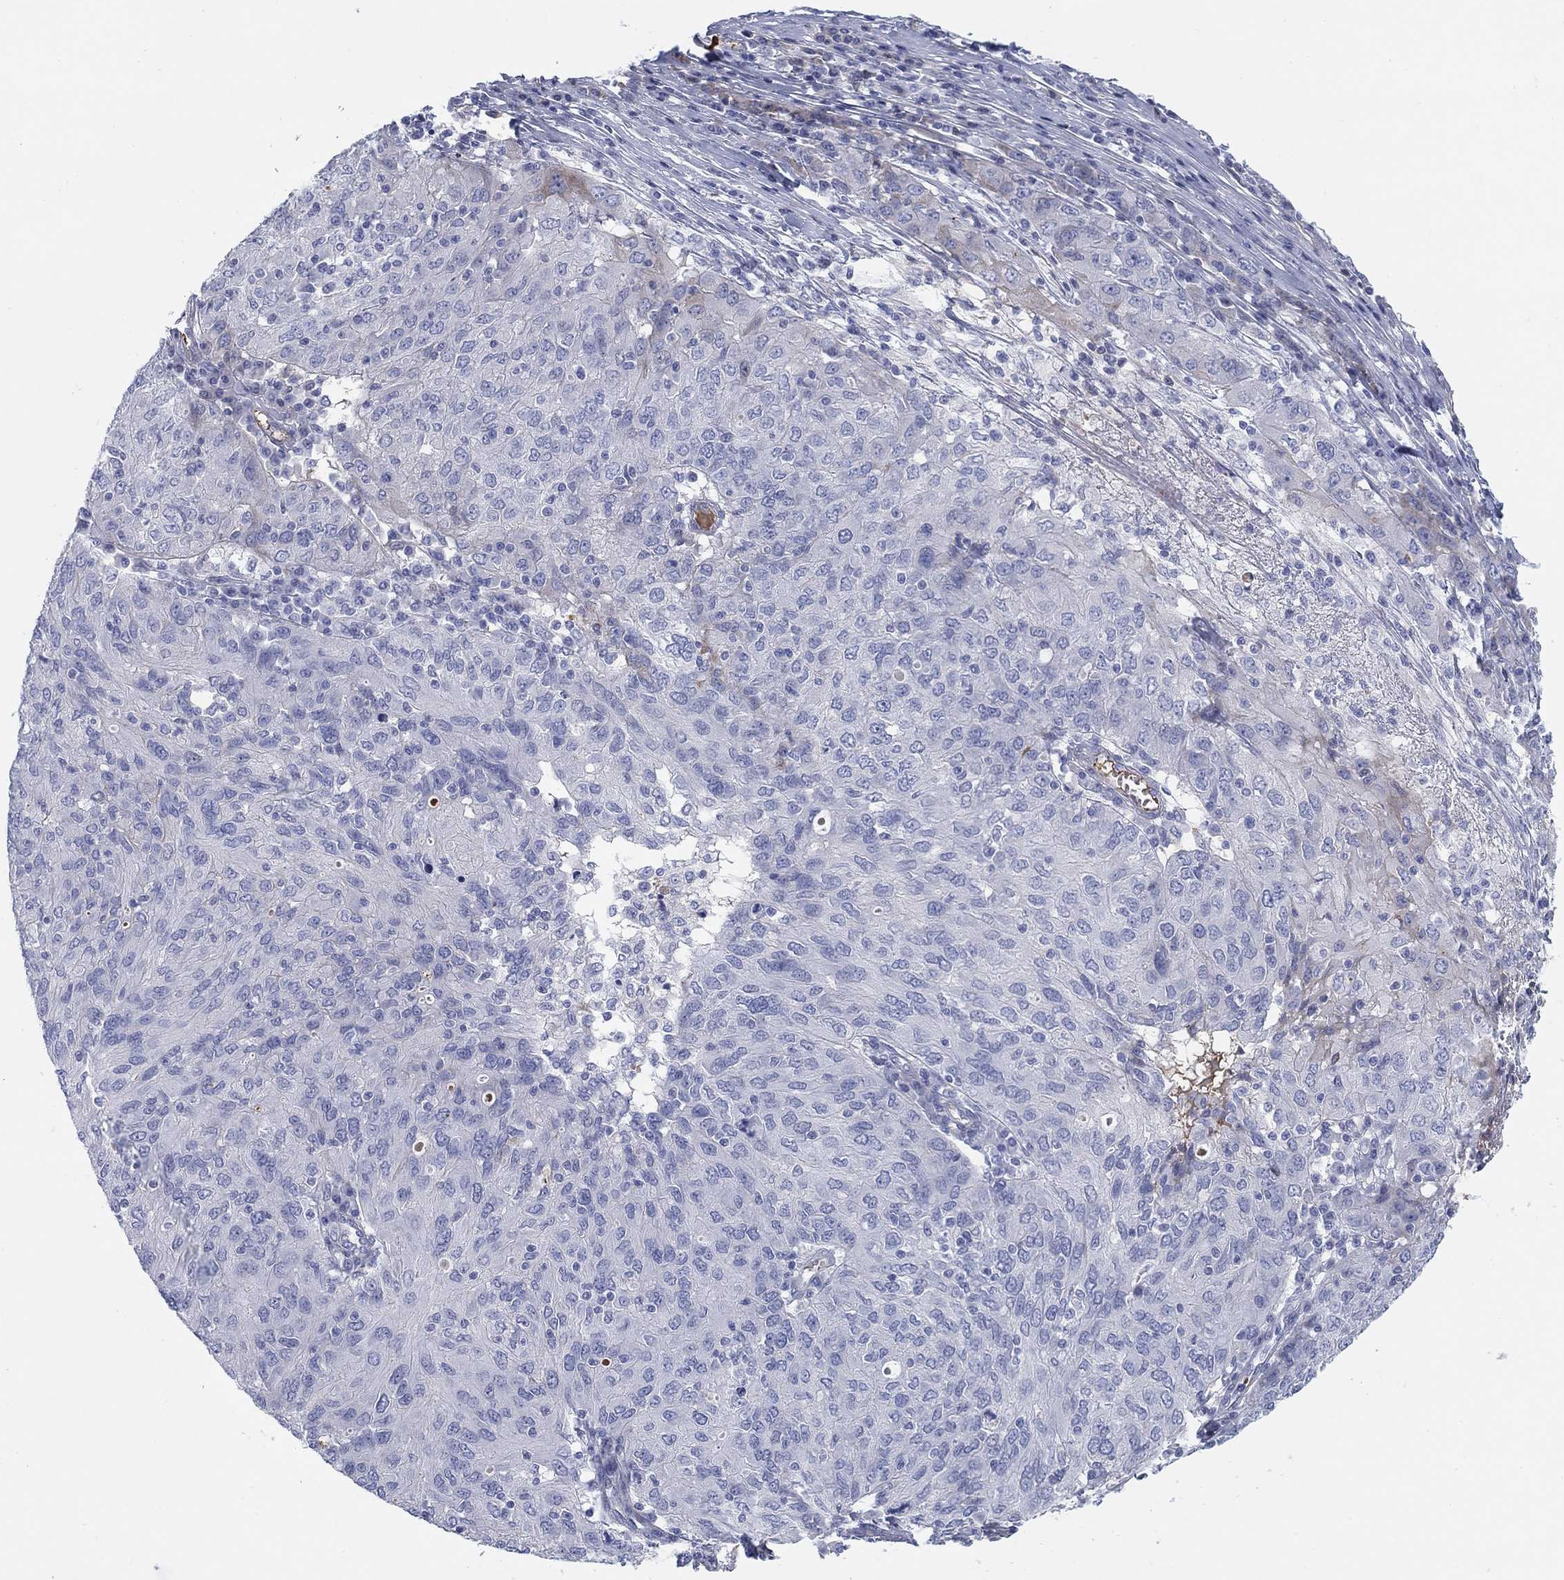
{"staining": {"intensity": "negative", "quantity": "none", "location": "none"}, "tissue": "ovarian cancer", "cell_type": "Tumor cells", "image_type": "cancer", "snomed": [{"axis": "morphology", "description": "Carcinoma, endometroid"}, {"axis": "topography", "description": "Ovary"}], "caption": "Photomicrograph shows no protein positivity in tumor cells of ovarian cancer (endometroid carcinoma) tissue.", "gene": "HEATR4", "patient": {"sex": "female", "age": 50}}